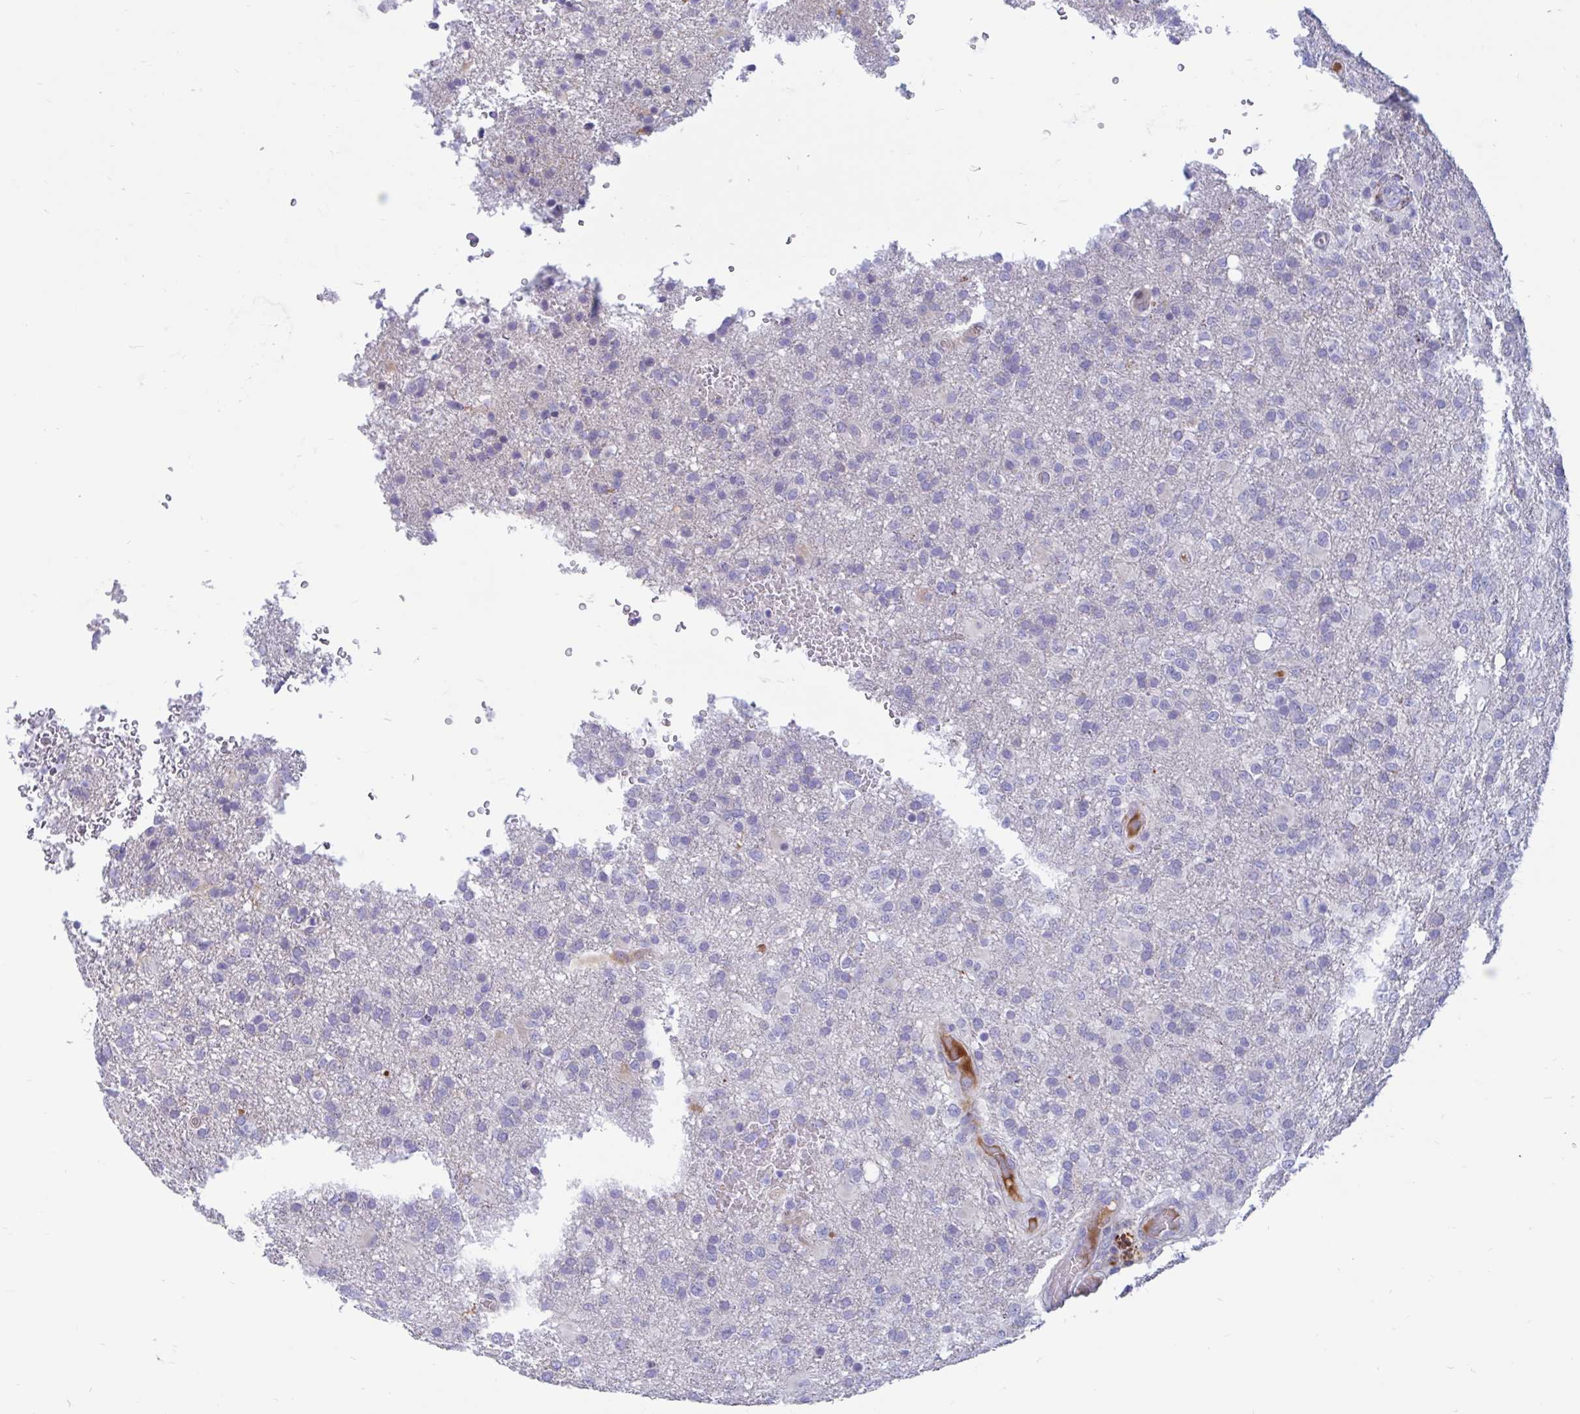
{"staining": {"intensity": "negative", "quantity": "none", "location": "none"}, "tissue": "glioma", "cell_type": "Tumor cells", "image_type": "cancer", "snomed": [{"axis": "morphology", "description": "Glioma, malignant, High grade"}, {"axis": "topography", "description": "Brain"}], "caption": "The immunohistochemistry histopathology image has no significant positivity in tumor cells of malignant glioma (high-grade) tissue.", "gene": "FAM219B", "patient": {"sex": "female", "age": 74}}